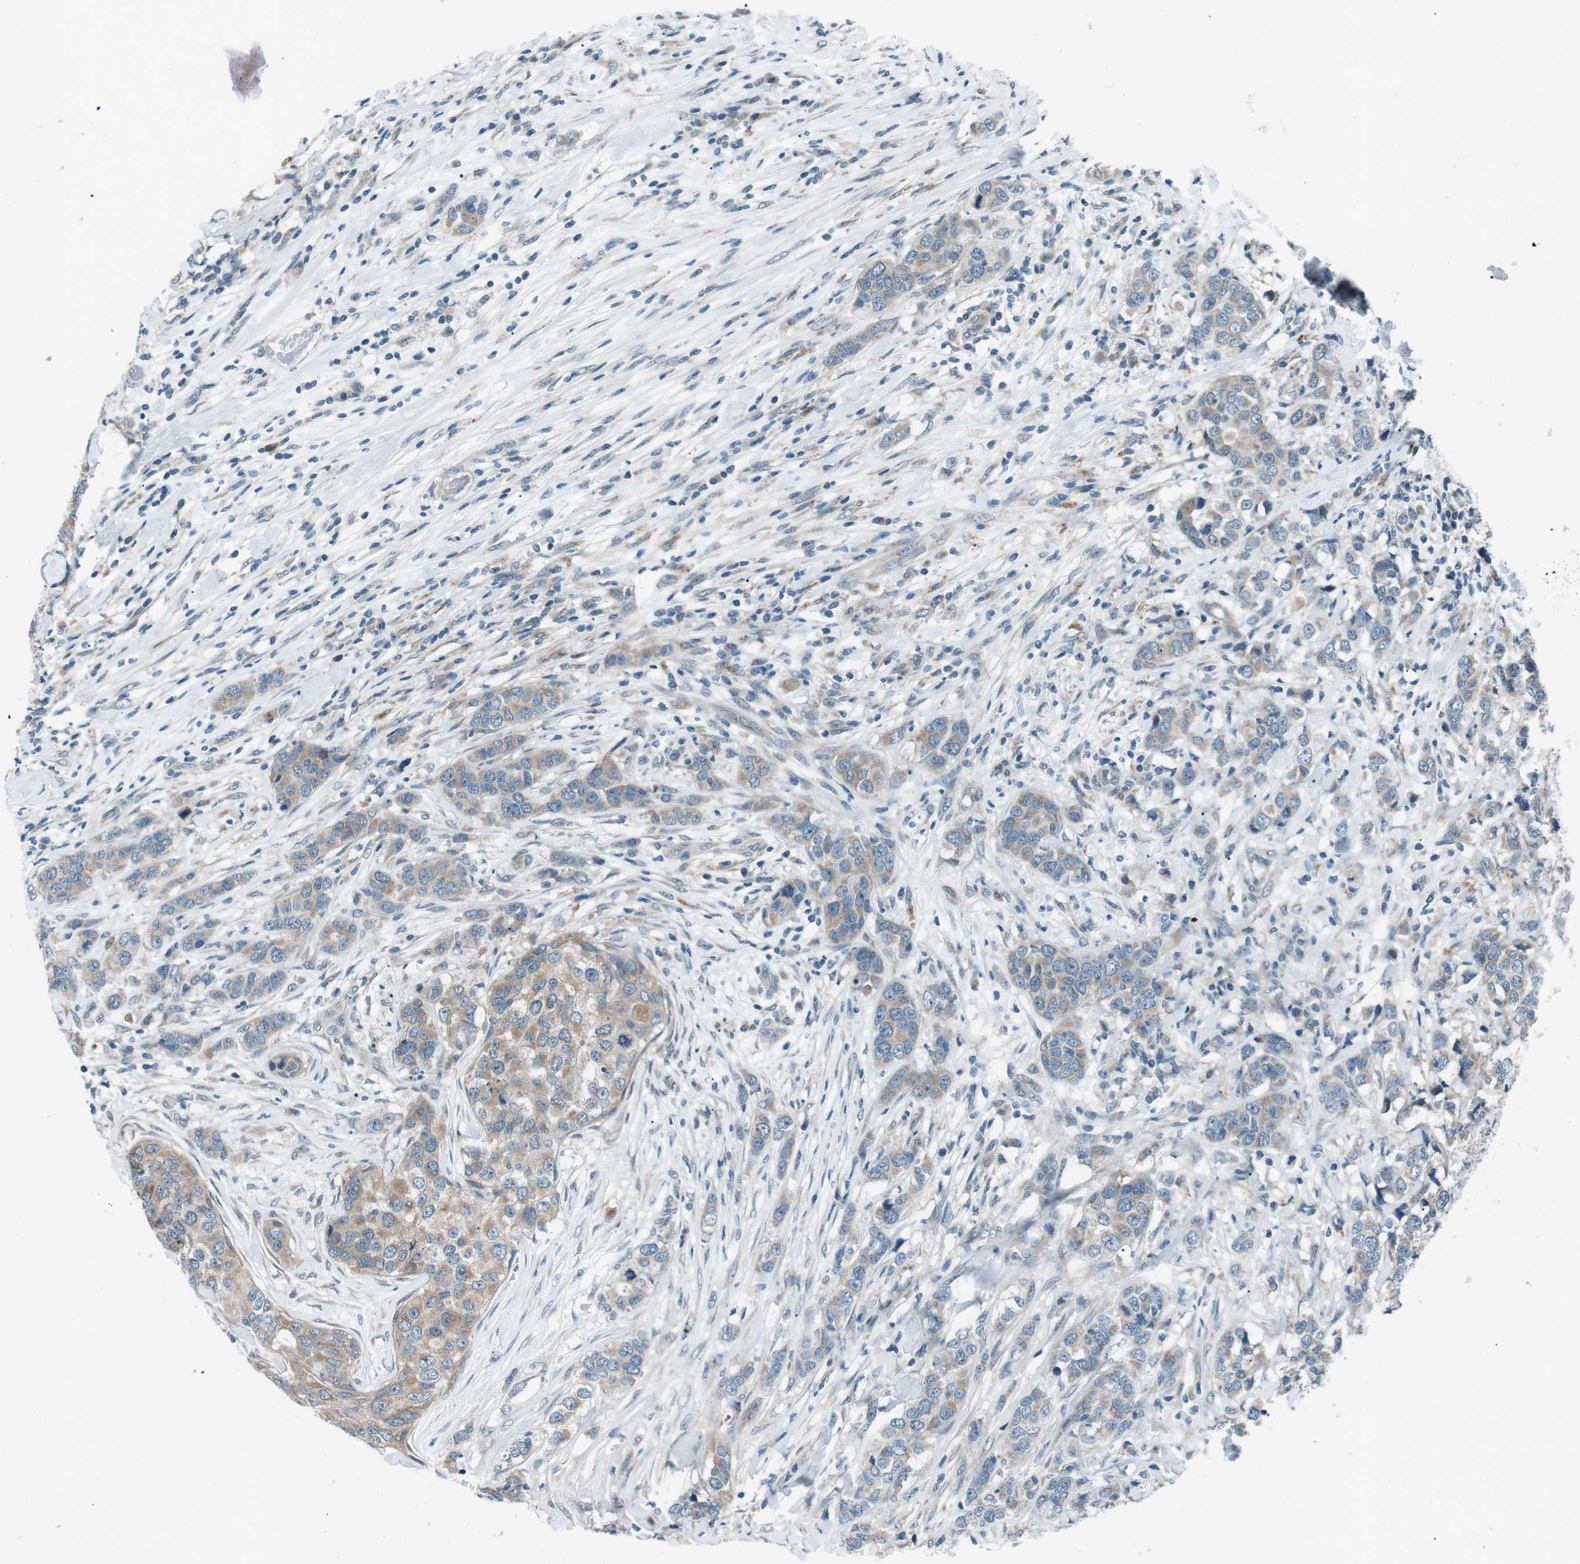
{"staining": {"intensity": "weak", "quantity": ">75%", "location": "cytoplasmic/membranous"}, "tissue": "breast cancer", "cell_type": "Tumor cells", "image_type": "cancer", "snomed": [{"axis": "morphology", "description": "Lobular carcinoma"}, {"axis": "topography", "description": "Breast"}], "caption": "Protein staining shows weak cytoplasmic/membranous positivity in about >75% of tumor cells in breast cancer (lobular carcinoma). The staining was performed using DAB (3,3'-diaminobenzidine) to visualize the protein expression in brown, while the nuclei were stained in blue with hematoxylin (Magnification: 20x).", "gene": "LRIG2", "patient": {"sex": "female", "age": 59}}